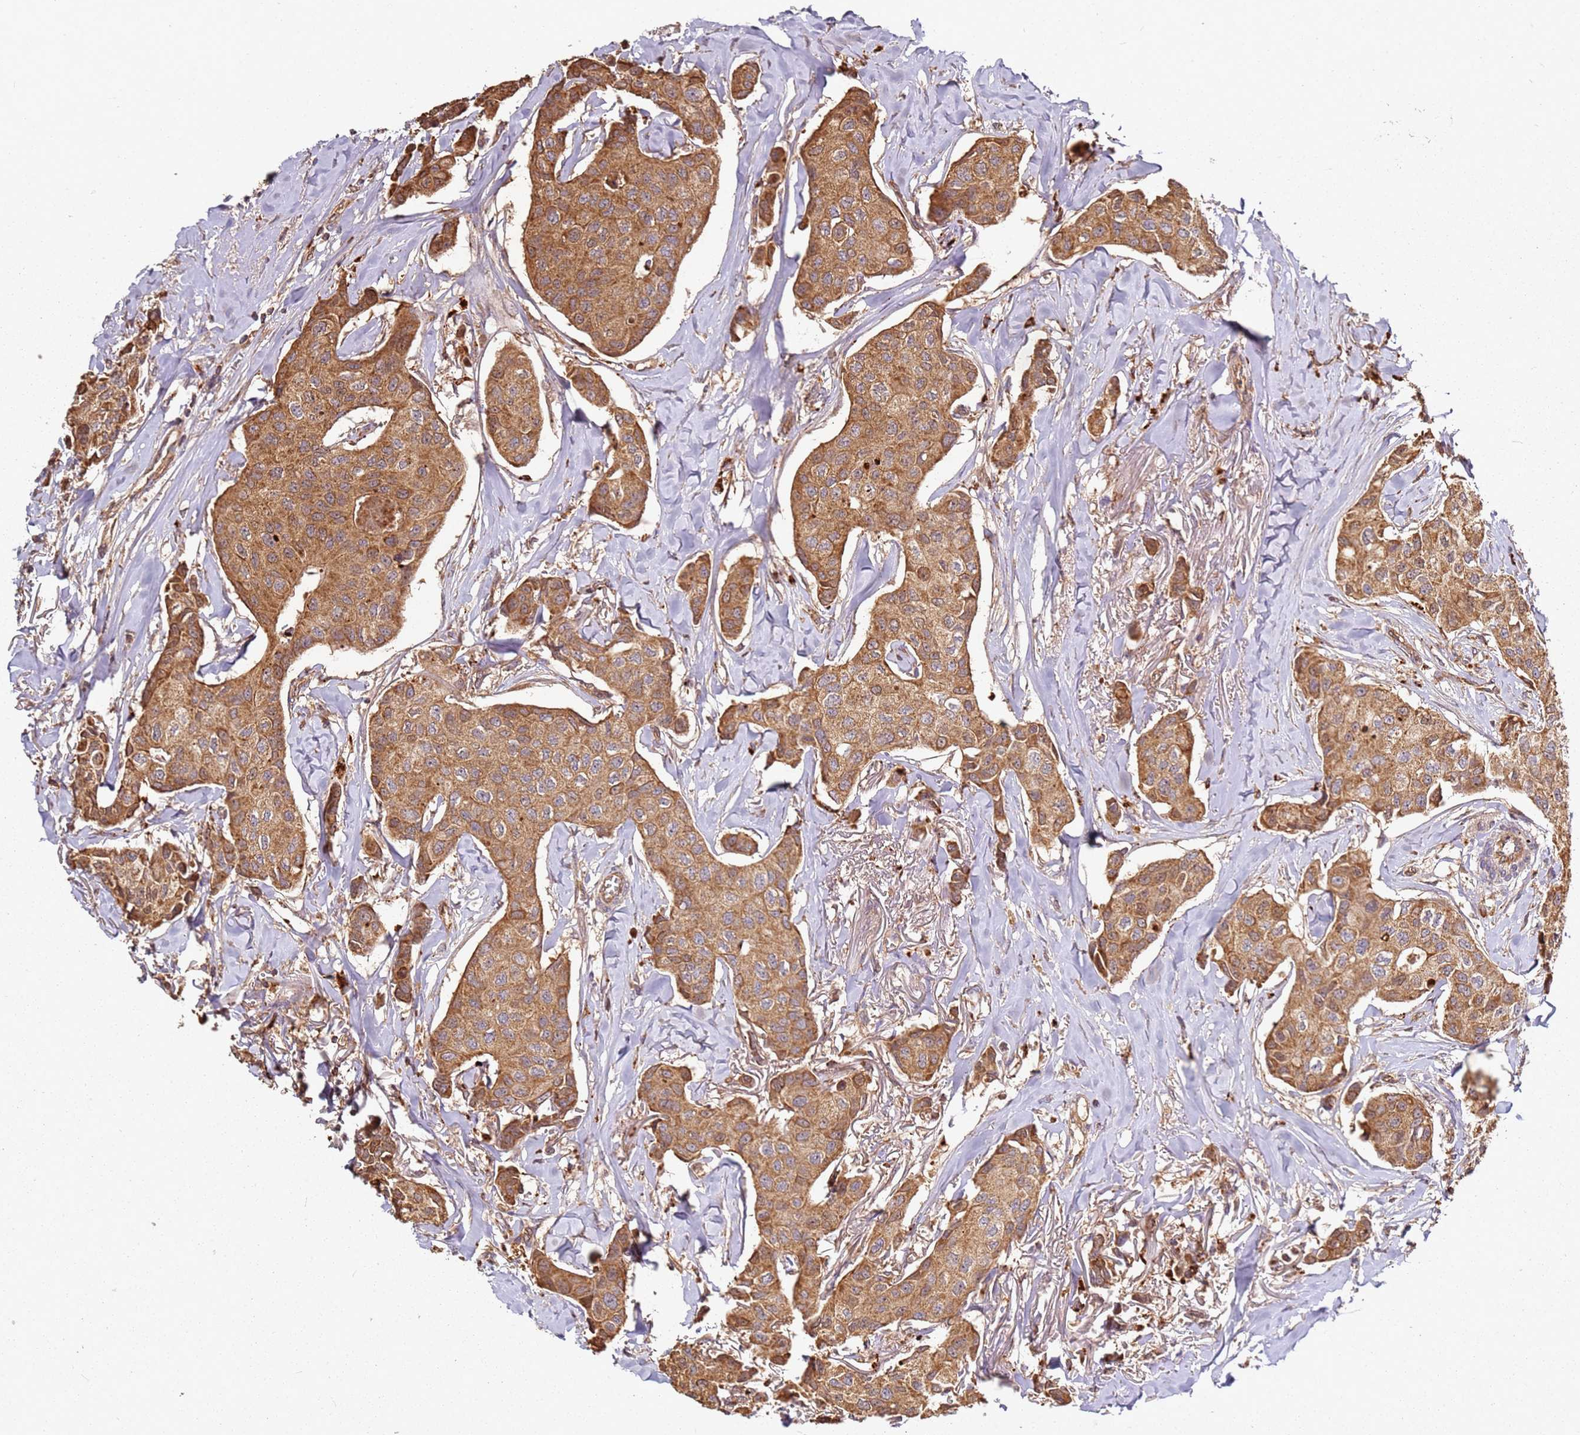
{"staining": {"intensity": "strong", "quantity": ">75%", "location": "cytoplasmic/membranous"}, "tissue": "breast cancer", "cell_type": "Tumor cells", "image_type": "cancer", "snomed": [{"axis": "morphology", "description": "Duct carcinoma"}, {"axis": "topography", "description": "Breast"}], "caption": "This image displays breast cancer stained with immunohistochemistry to label a protein in brown. The cytoplasmic/membranous of tumor cells show strong positivity for the protein. Nuclei are counter-stained blue.", "gene": "SCGB2B2", "patient": {"sex": "female", "age": 80}}